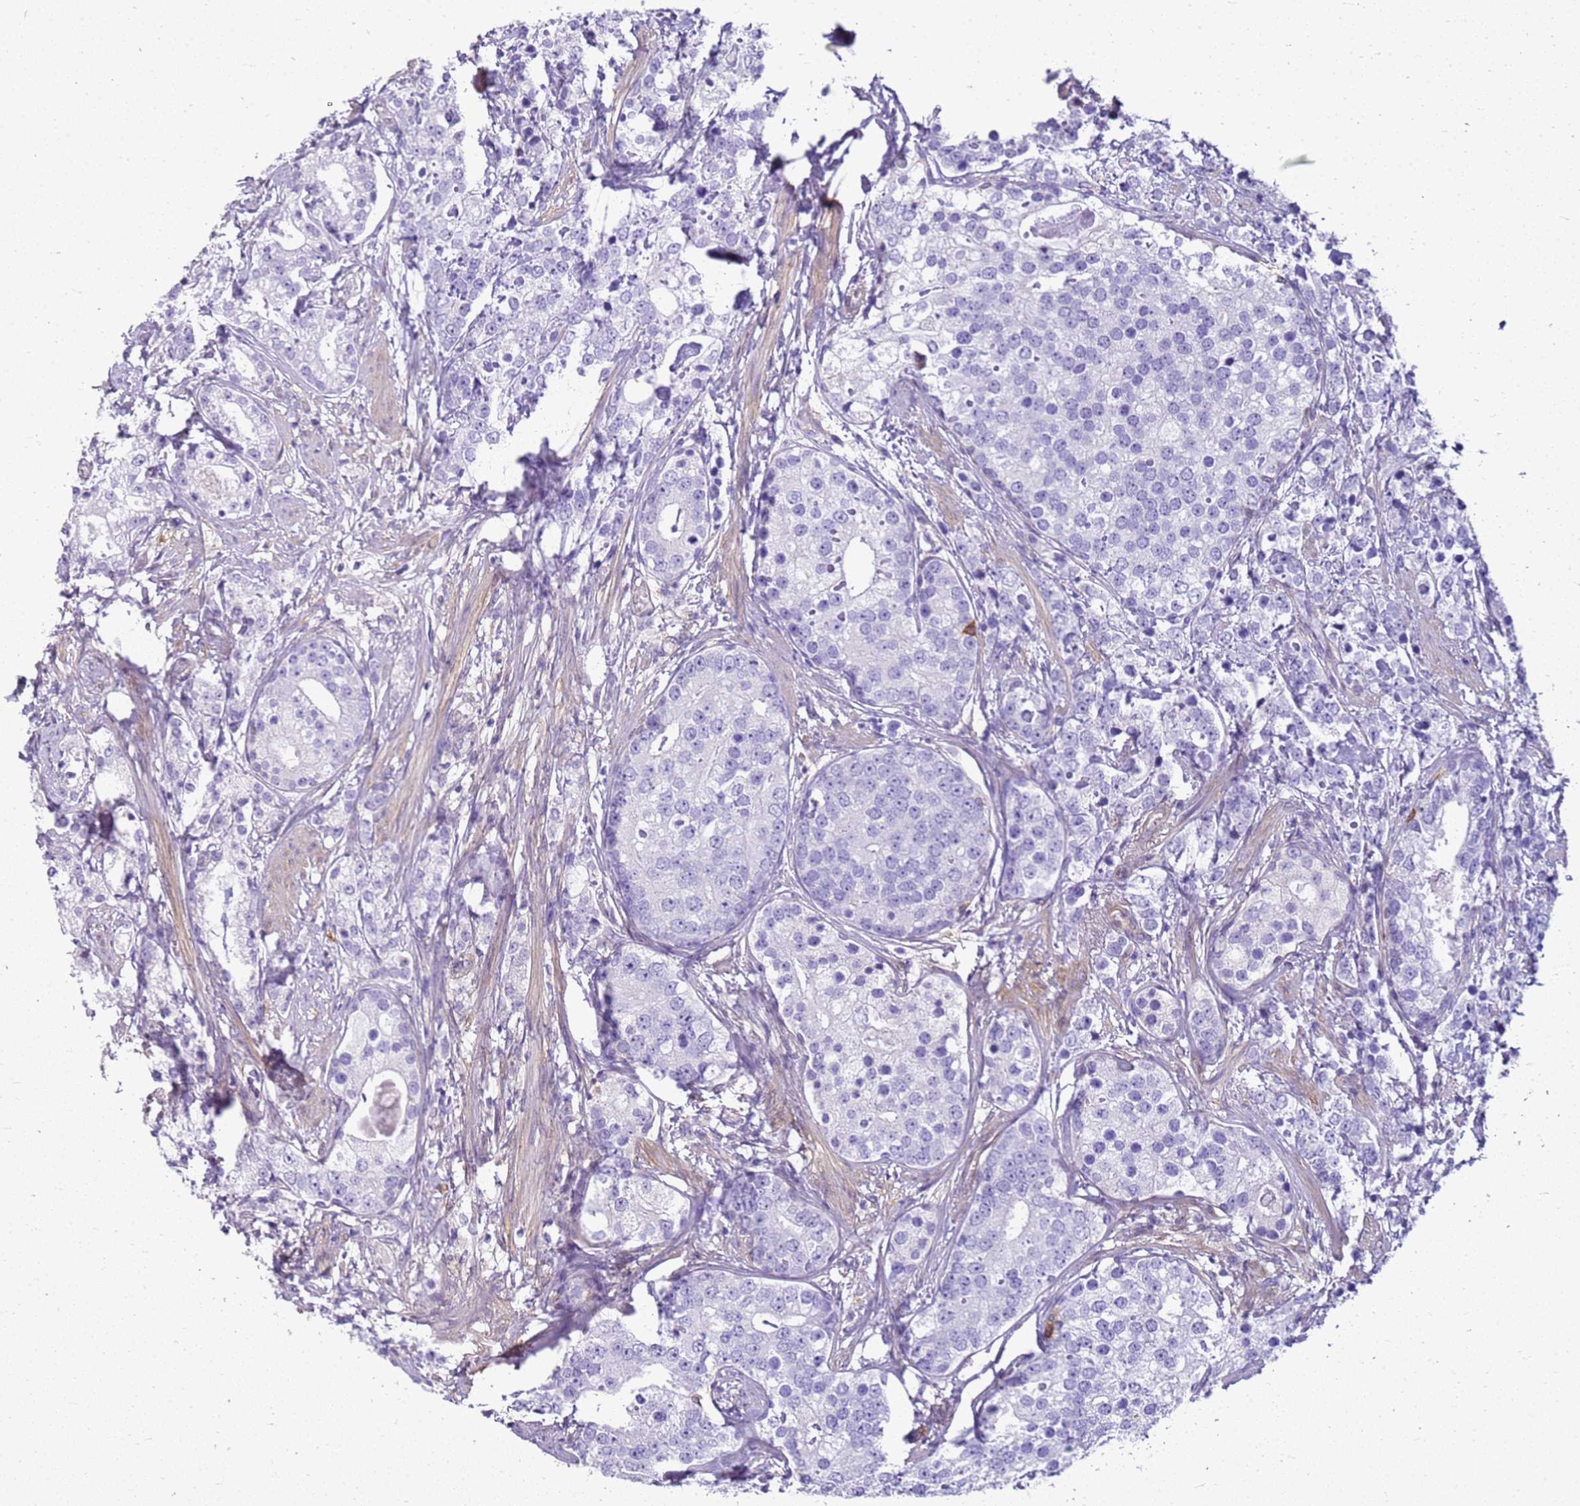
{"staining": {"intensity": "negative", "quantity": "none", "location": "none"}, "tissue": "prostate cancer", "cell_type": "Tumor cells", "image_type": "cancer", "snomed": [{"axis": "morphology", "description": "Adenocarcinoma, High grade"}, {"axis": "topography", "description": "Prostate"}], "caption": "A photomicrograph of human prostate cancer (high-grade adenocarcinoma) is negative for staining in tumor cells.", "gene": "HSPB1", "patient": {"sex": "male", "age": 69}}